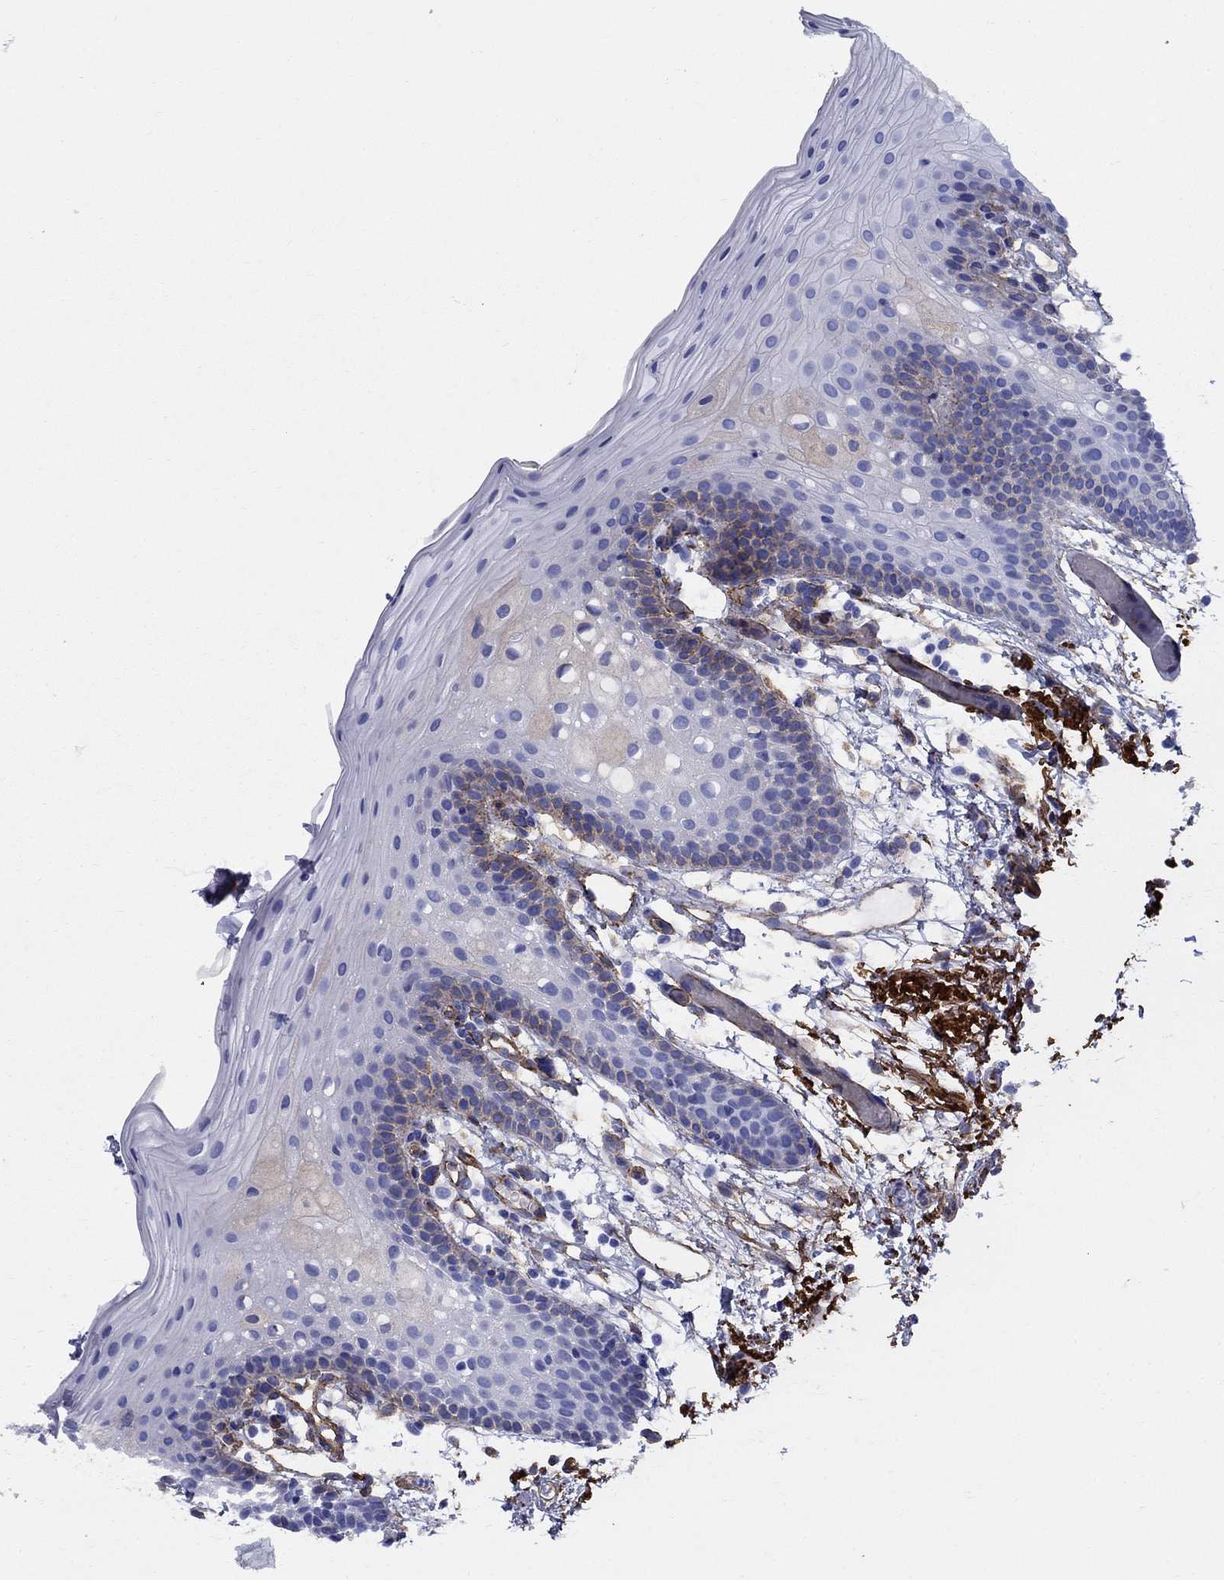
{"staining": {"intensity": "negative", "quantity": "none", "location": "none"}, "tissue": "oral mucosa", "cell_type": "Squamous epithelial cells", "image_type": "normal", "snomed": [{"axis": "morphology", "description": "Normal tissue, NOS"}, {"axis": "topography", "description": "Oral tissue"}, {"axis": "topography", "description": "Tounge, NOS"}], "caption": "Squamous epithelial cells are negative for protein expression in unremarkable human oral mucosa. The staining is performed using DAB (3,3'-diaminobenzidine) brown chromogen with nuclei counter-stained in using hematoxylin.", "gene": "VTN", "patient": {"sex": "female", "age": 83}}